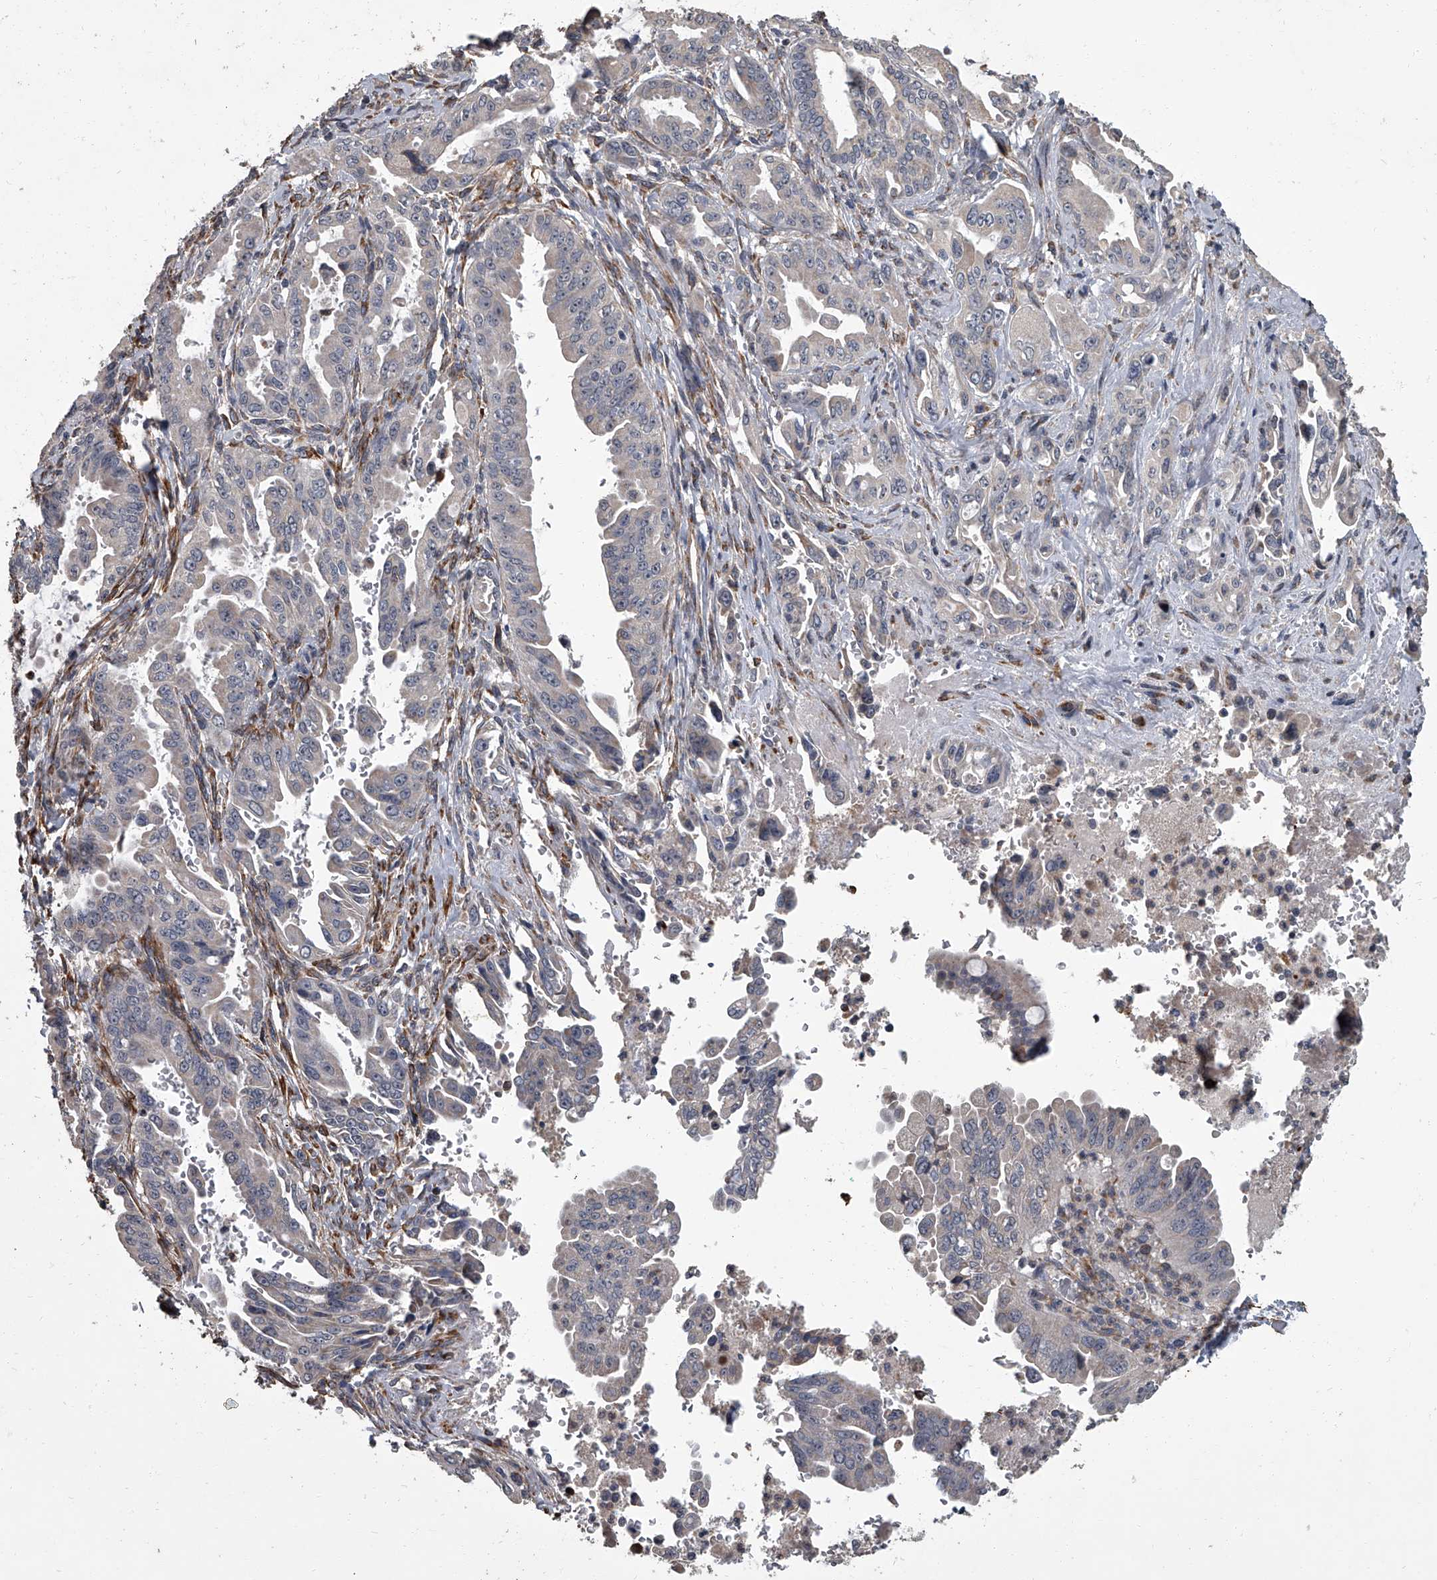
{"staining": {"intensity": "negative", "quantity": "none", "location": "none"}, "tissue": "pancreatic cancer", "cell_type": "Tumor cells", "image_type": "cancer", "snomed": [{"axis": "morphology", "description": "Adenocarcinoma, NOS"}, {"axis": "topography", "description": "Pancreas"}], "caption": "This is an immunohistochemistry photomicrograph of adenocarcinoma (pancreatic). There is no expression in tumor cells.", "gene": "SIRT4", "patient": {"sex": "male", "age": 70}}